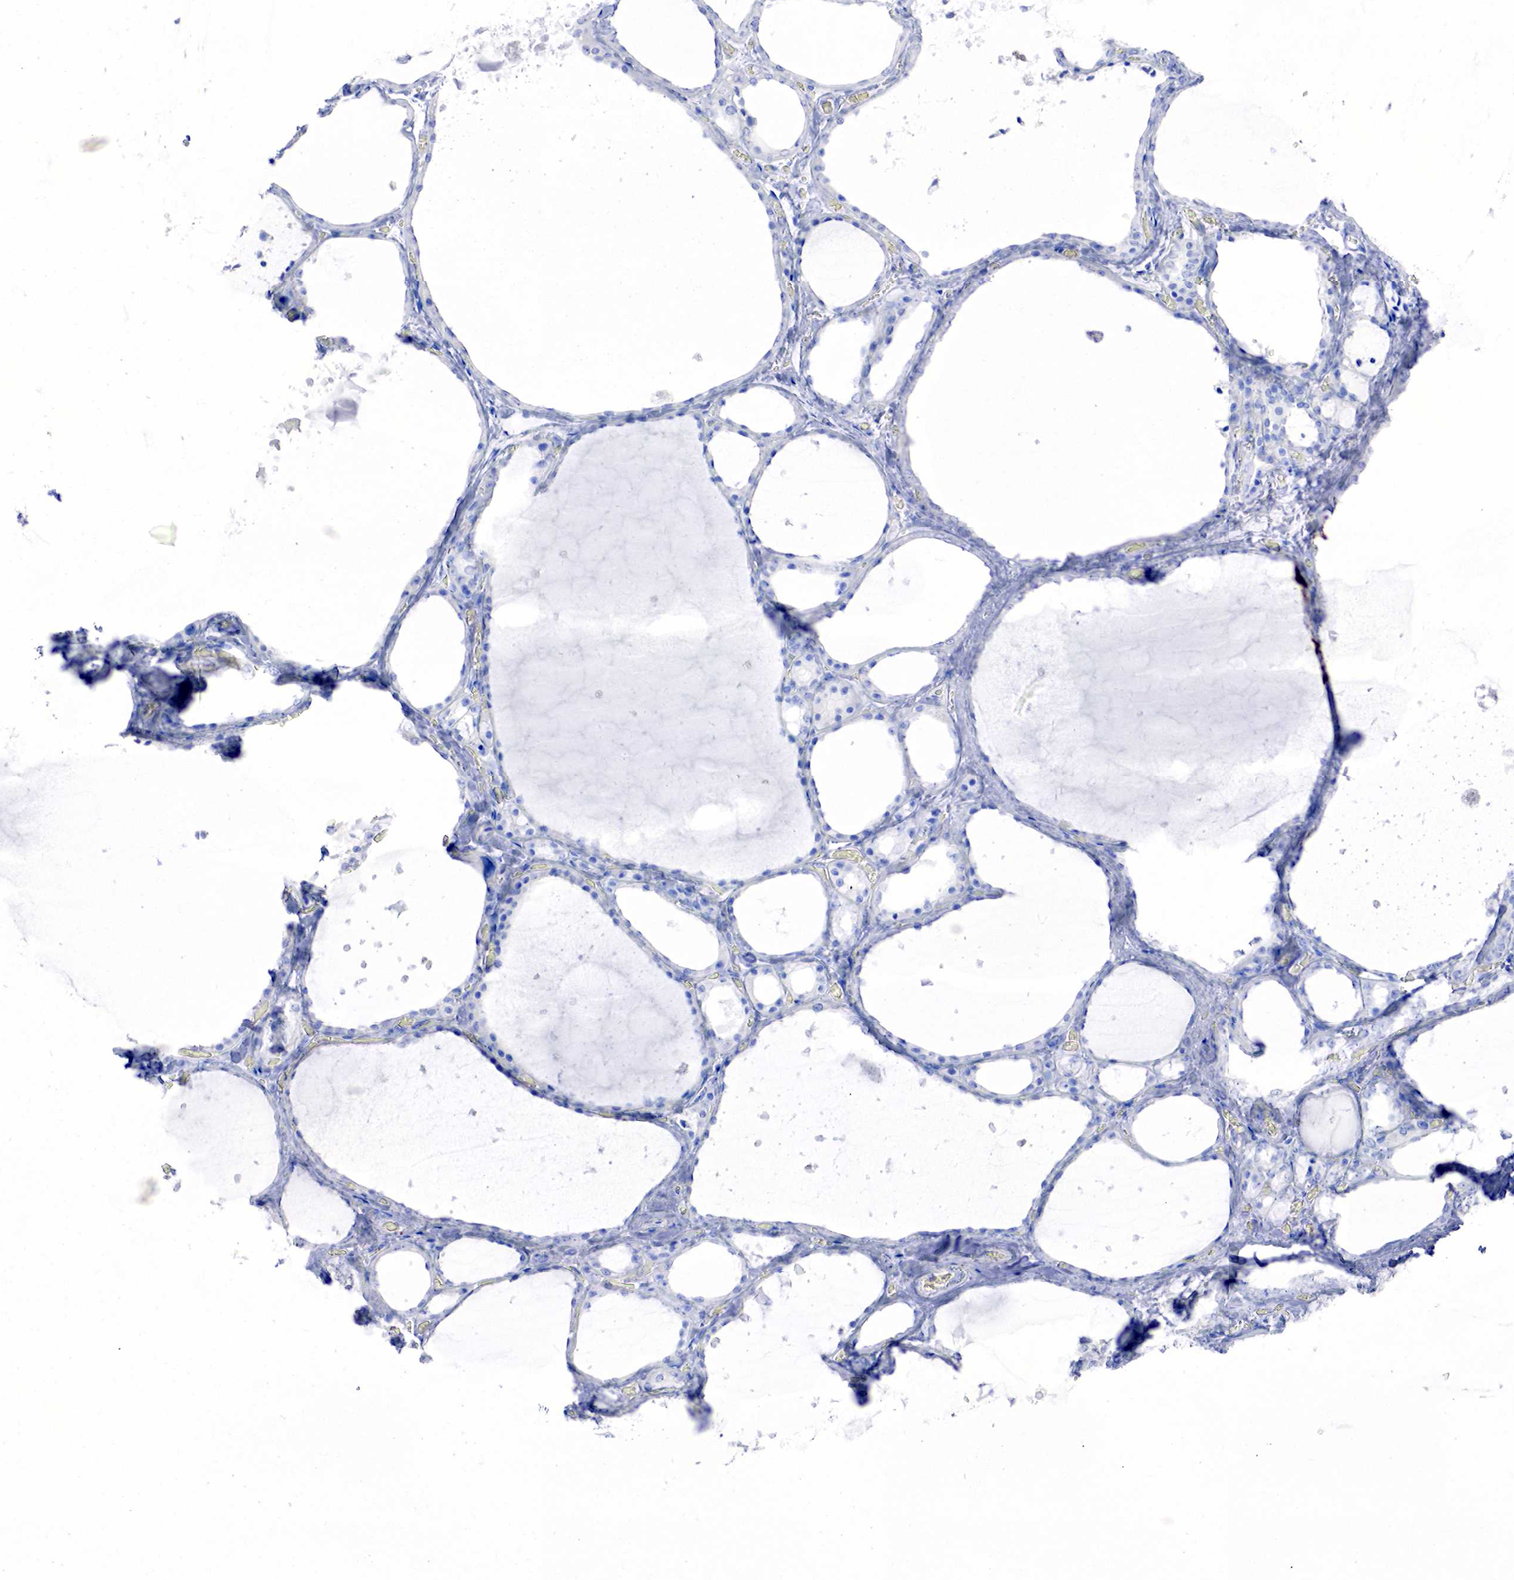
{"staining": {"intensity": "negative", "quantity": "none", "location": "none"}, "tissue": "thyroid gland", "cell_type": "Glandular cells", "image_type": "normal", "snomed": [{"axis": "morphology", "description": "Normal tissue, NOS"}, {"axis": "topography", "description": "Thyroid gland"}], "caption": "Immunohistochemistry (IHC) image of benign thyroid gland stained for a protein (brown), which shows no positivity in glandular cells.", "gene": "CHGA", "patient": {"sex": "male", "age": 76}}